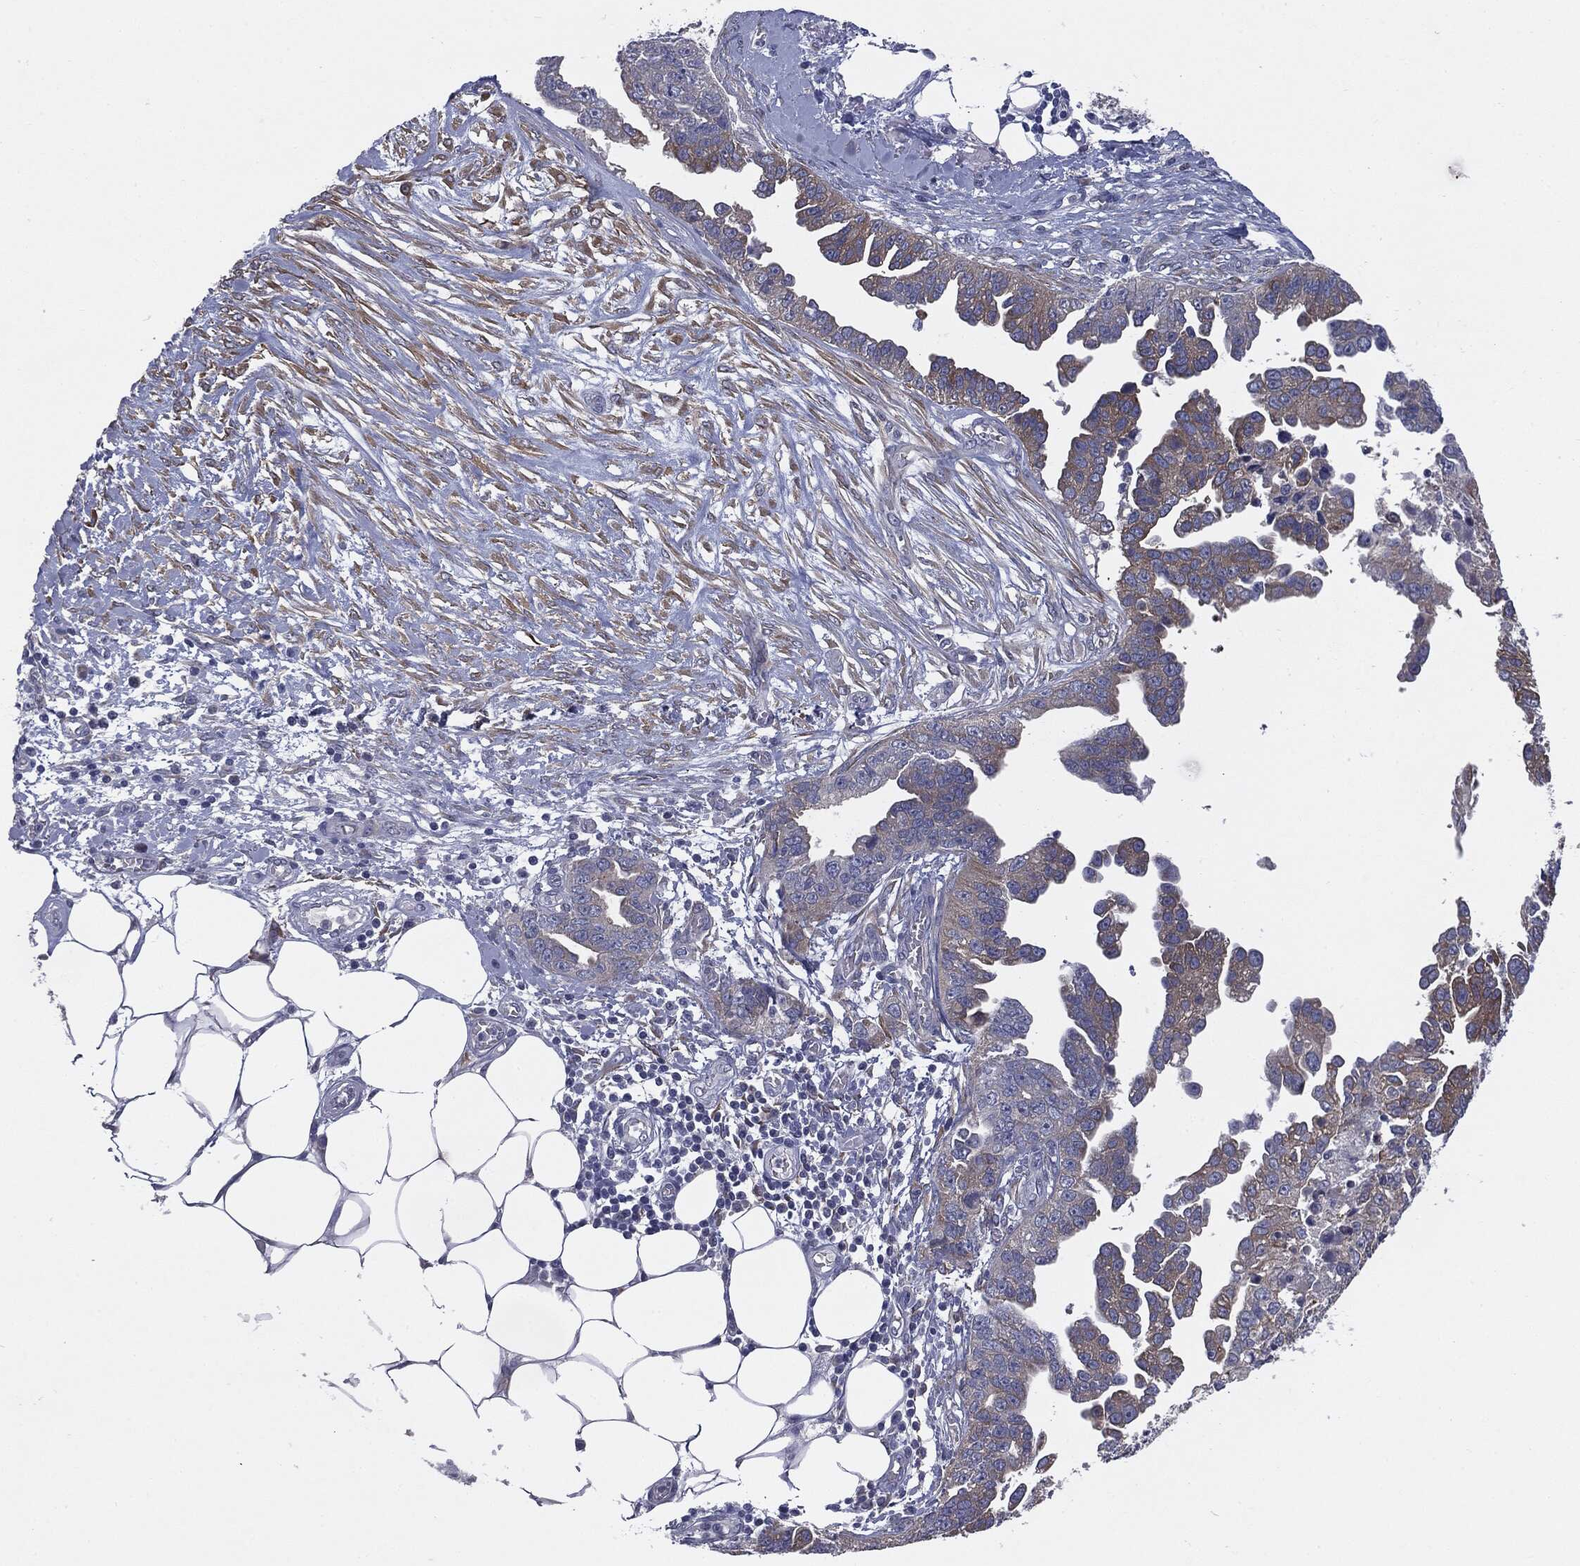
{"staining": {"intensity": "weak", "quantity": "<25%", "location": "cytoplasmic/membranous"}, "tissue": "ovarian cancer", "cell_type": "Tumor cells", "image_type": "cancer", "snomed": [{"axis": "morphology", "description": "Cystadenocarcinoma, serous, NOS"}, {"axis": "topography", "description": "Ovary"}], "caption": "Immunohistochemistry of human serous cystadenocarcinoma (ovarian) shows no positivity in tumor cells. (DAB immunohistochemistry visualized using brightfield microscopy, high magnification).", "gene": "KRT5", "patient": {"sex": "female", "age": 75}}